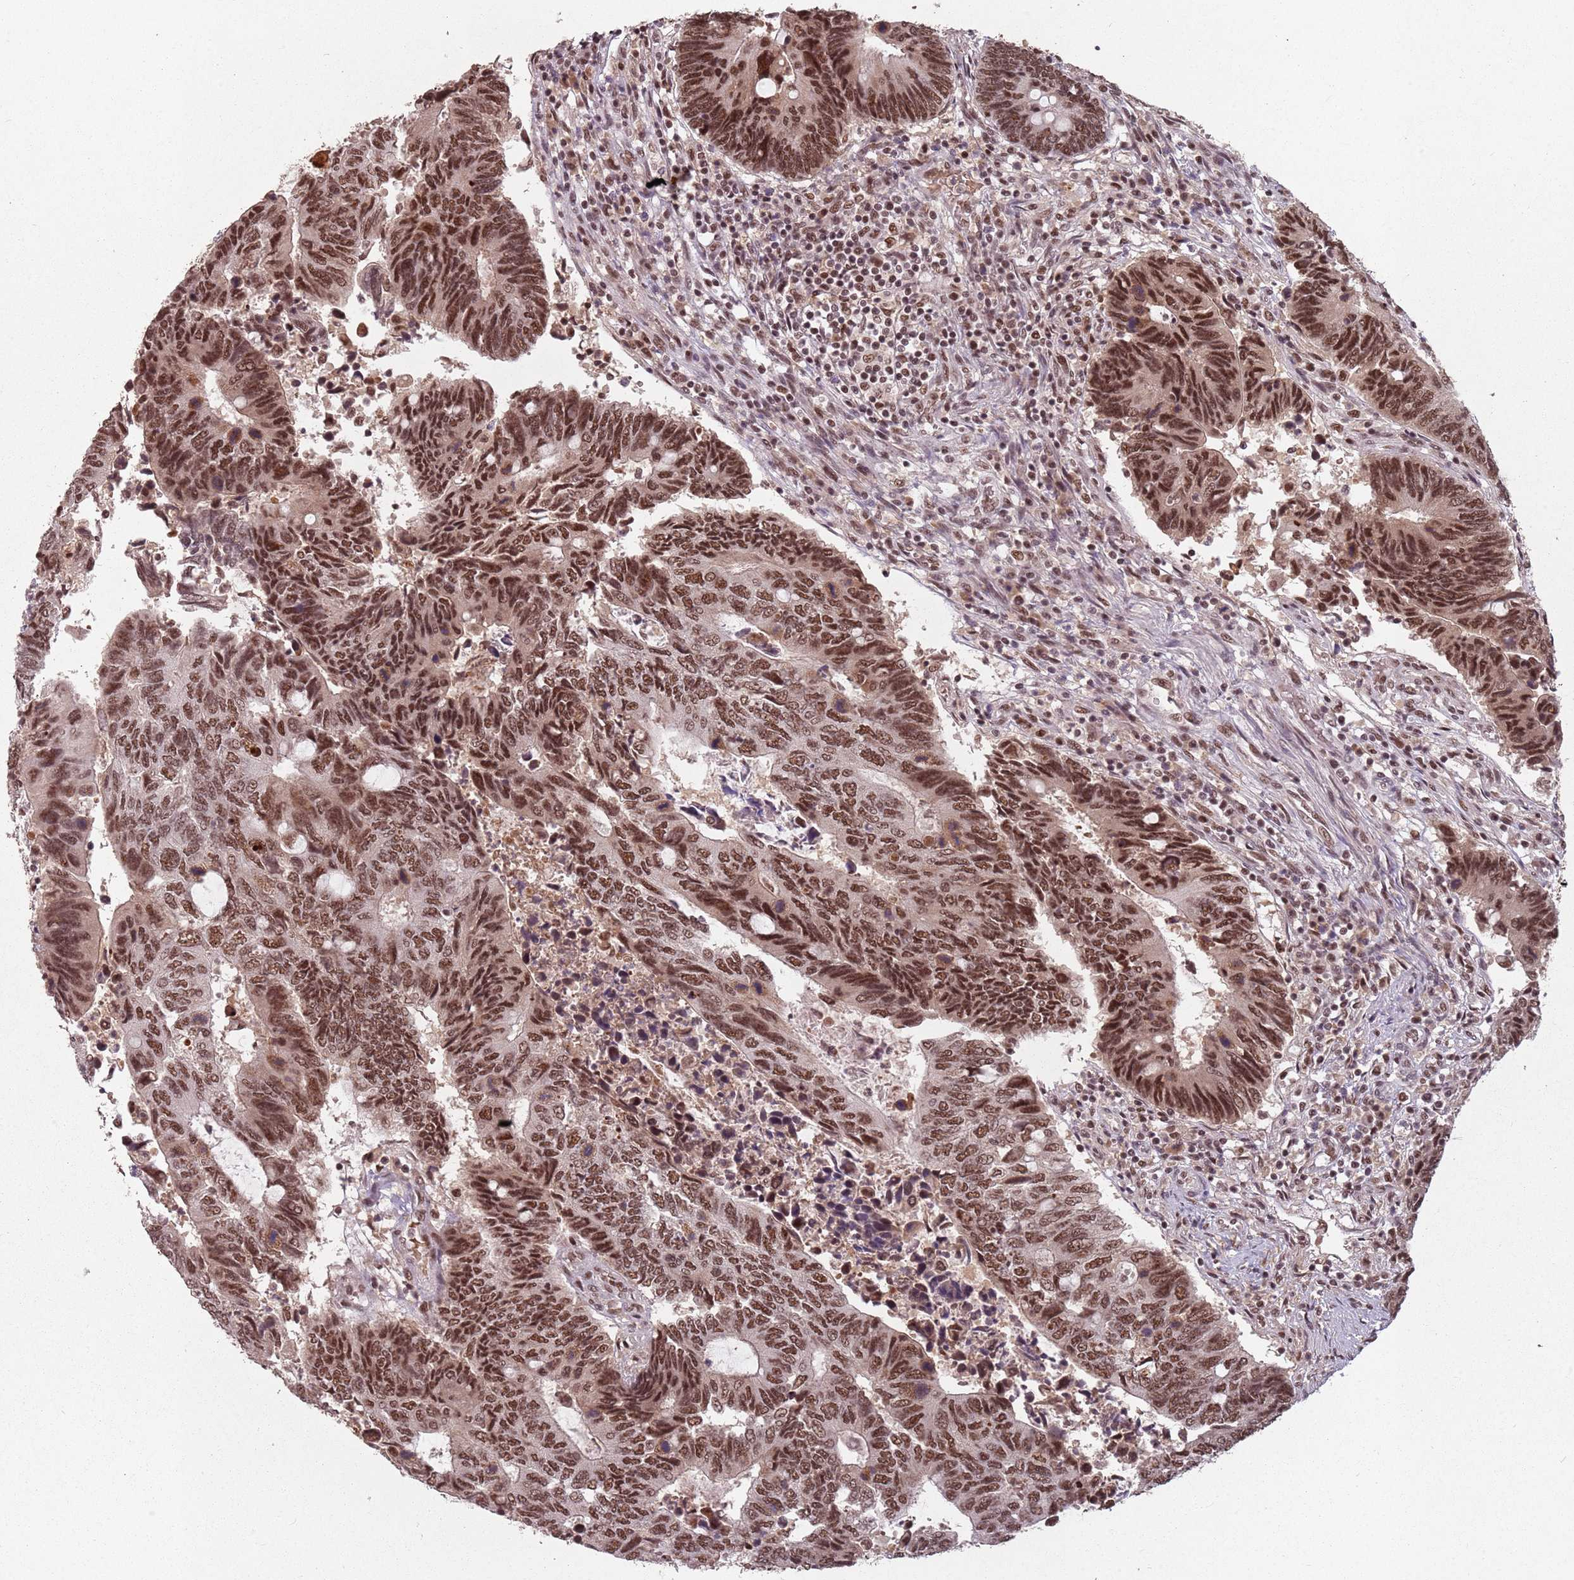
{"staining": {"intensity": "moderate", "quantity": ">75%", "location": "nuclear"}, "tissue": "colorectal cancer", "cell_type": "Tumor cells", "image_type": "cancer", "snomed": [{"axis": "morphology", "description": "Adenocarcinoma, NOS"}, {"axis": "topography", "description": "Colon"}], "caption": "Colorectal cancer was stained to show a protein in brown. There is medium levels of moderate nuclear positivity in about >75% of tumor cells. (IHC, brightfield microscopy, high magnification).", "gene": "NCBP1", "patient": {"sex": "male", "age": 87}}